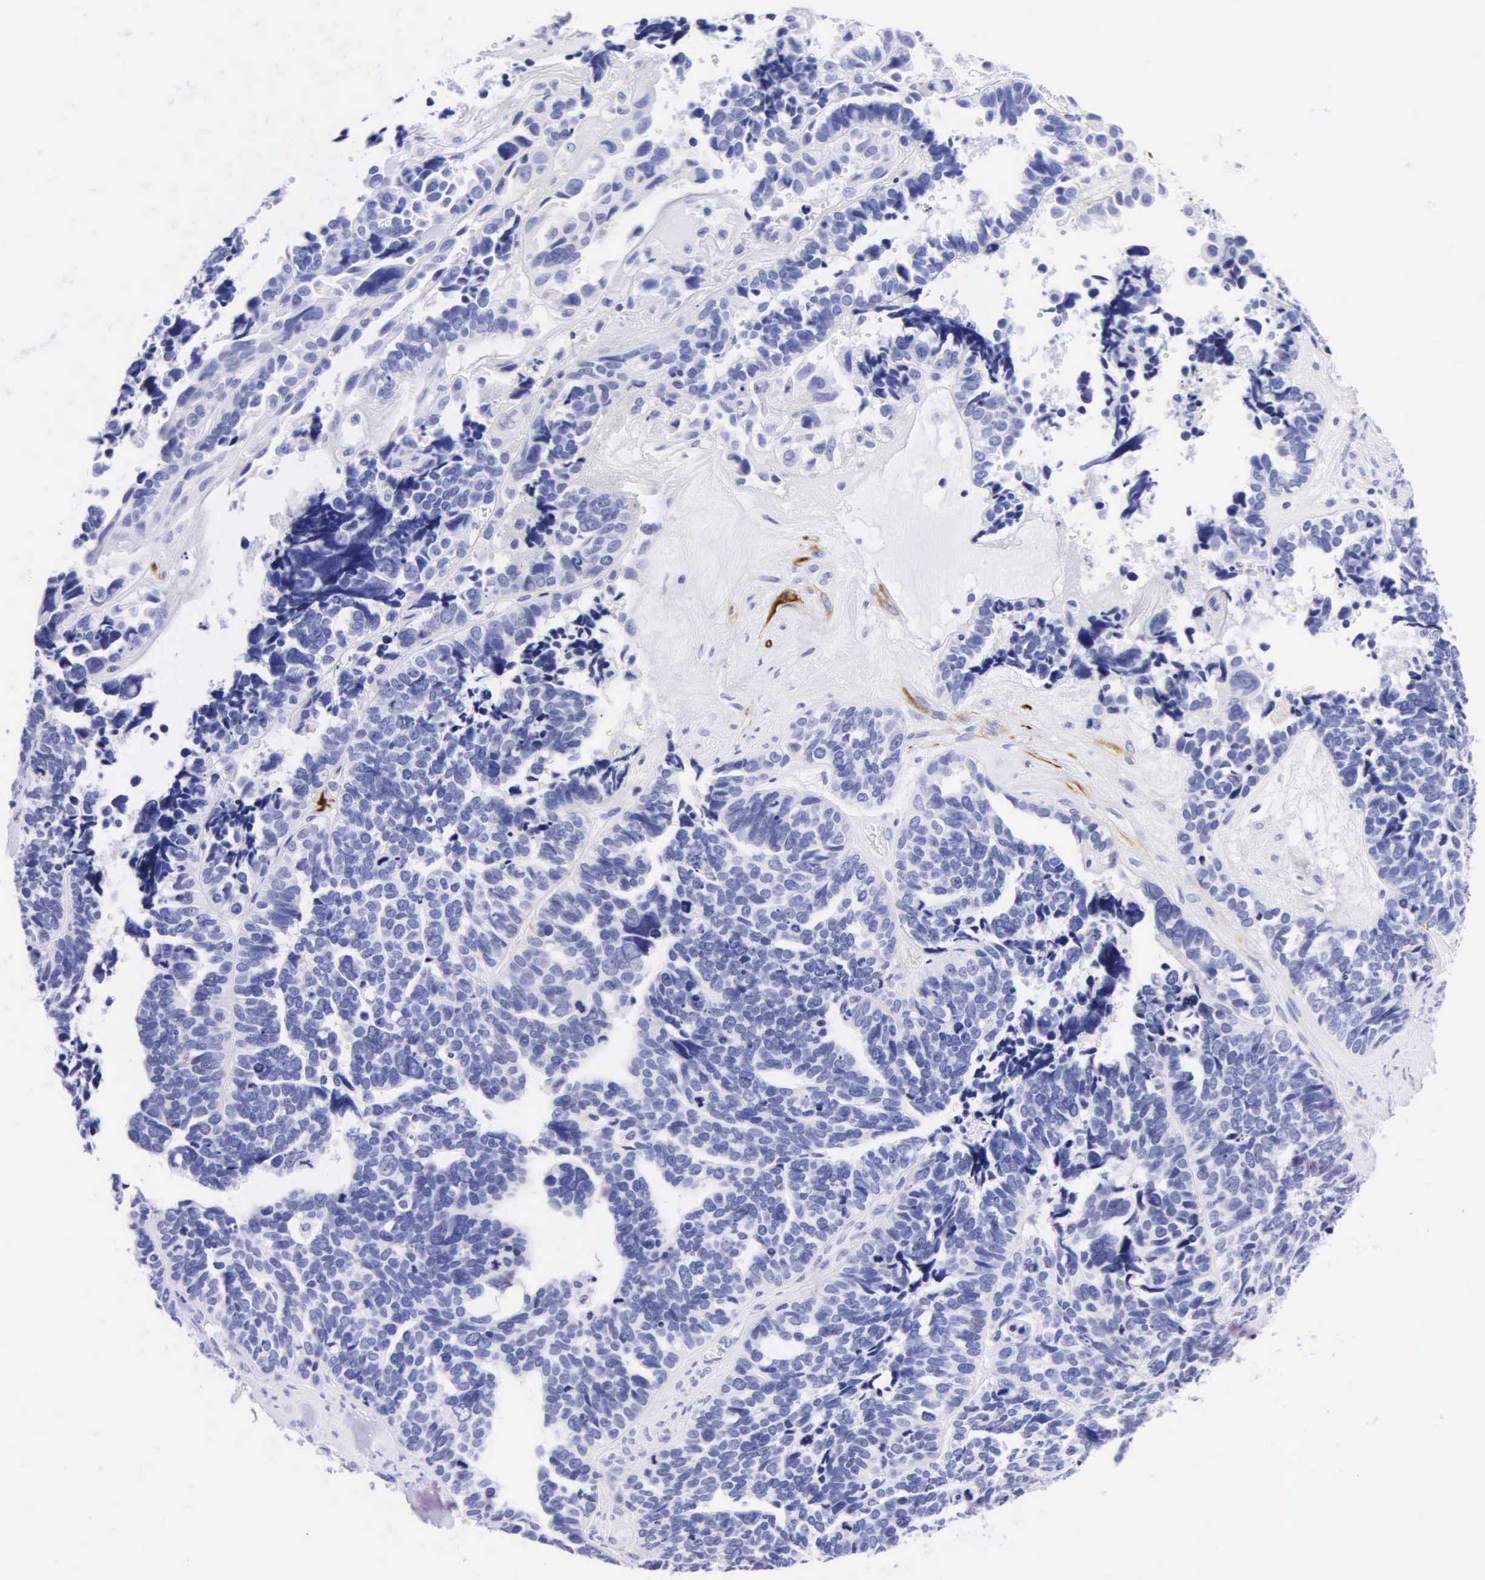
{"staining": {"intensity": "negative", "quantity": "none", "location": "none"}, "tissue": "ovarian cancer", "cell_type": "Tumor cells", "image_type": "cancer", "snomed": [{"axis": "morphology", "description": "Cystadenocarcinoma, serous, NOS"}, {"axis": "topography", "description": "Ovary"}], "caption": "Immunohistochemical staining of human ovarian cancer (serous cystadenocarcinoma) demonstrates no significant positivity in tumor cells. Nuclei are stained in blue.", "gene": "DES", "patient": {"sex": "female", "age": 77}}